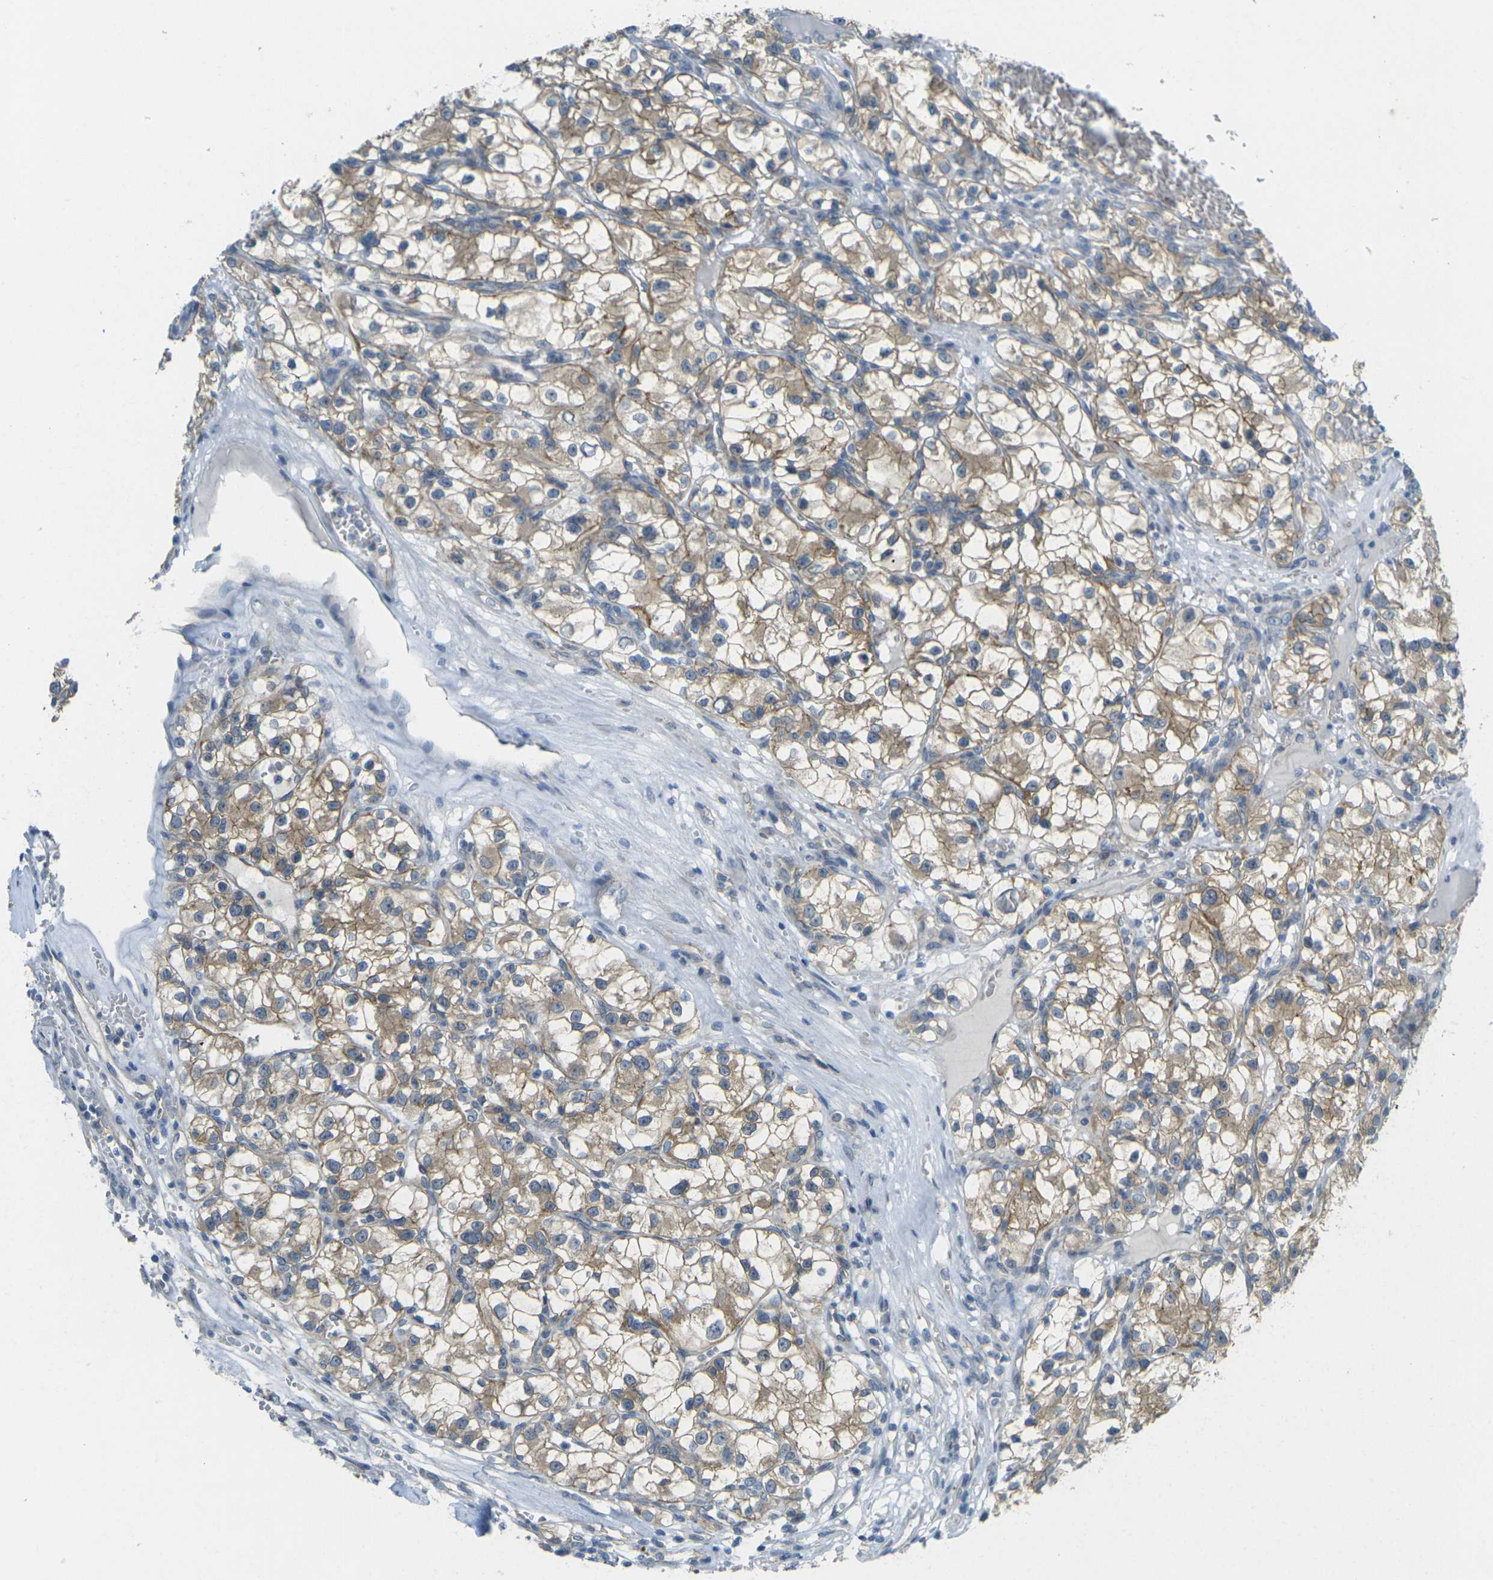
{"staining": {"intensity": "weak", "quantity": ">75%", "location": "cytoplasmic/membranous"}, "tissue": "renal cancer", "cell_type": "Tumor cells", "image_type": "cancer", "snomed": [{"axis": "morphology", "description": "Adenocarcinoma, NOS"}, {"axis": "topography", "description": "Kidney"}], "caption": "An image of human renal cancer (adenocarcinoma) stained for a protein shows weak cytoplasmic/membranous brown staining in tumor cells.", "gene": "RHBDD1", "patient": {"sex": "female", "age": 57}}